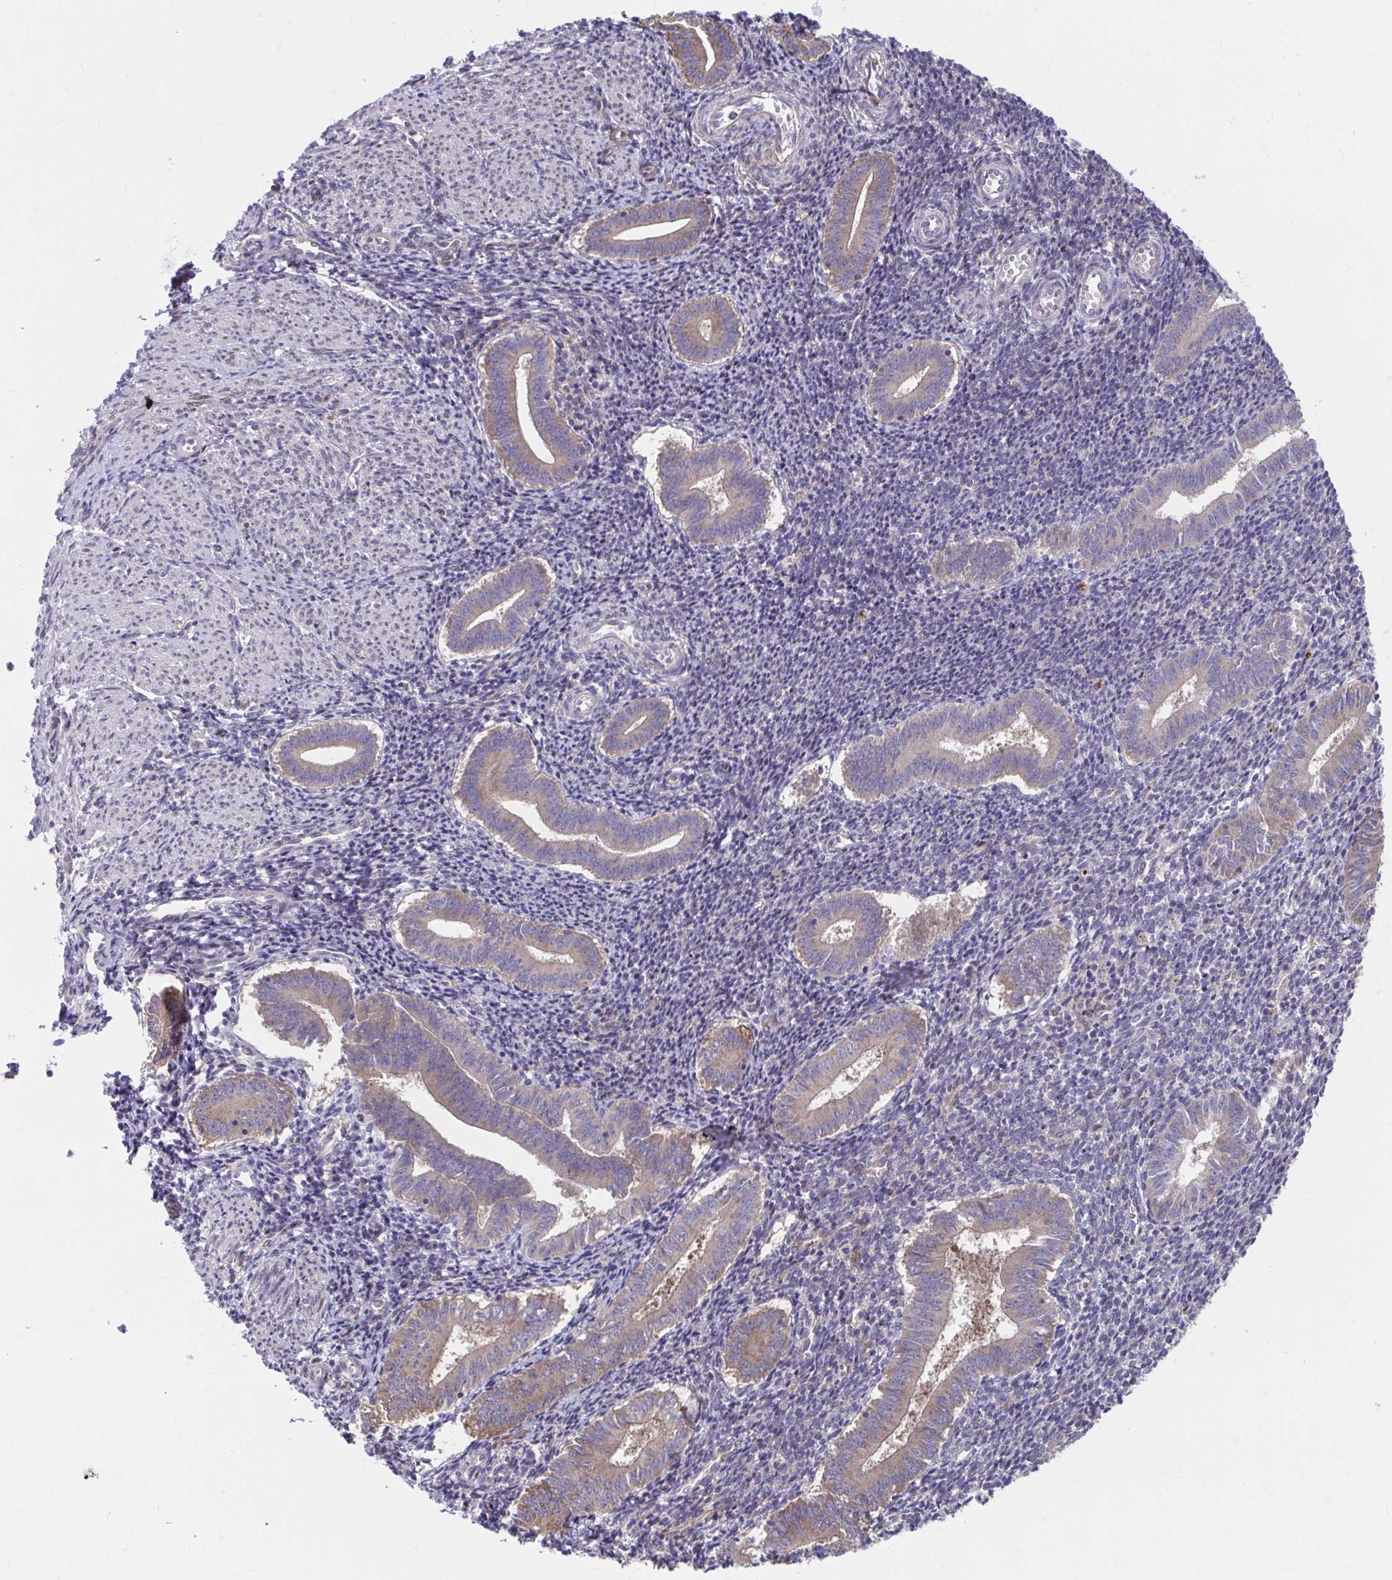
{"staining": {"intensity": "negative", "quantity": "none", "location": "none"}, "tissue": "endometrium", "cell_type": "Cells in endometrial stroma", "image_type": "normal", "snomed": [{"axis": "morphology", "description": "Normal tissue, NOS"}, {"axis": "topography", "description": "Endometrium"}], "caption": "Image shows no significant protein positivity in cells in endometrial stroma of normal endometrium.", "gene": "ZNF778", "patient": {"sex": "female", "age": 25}}